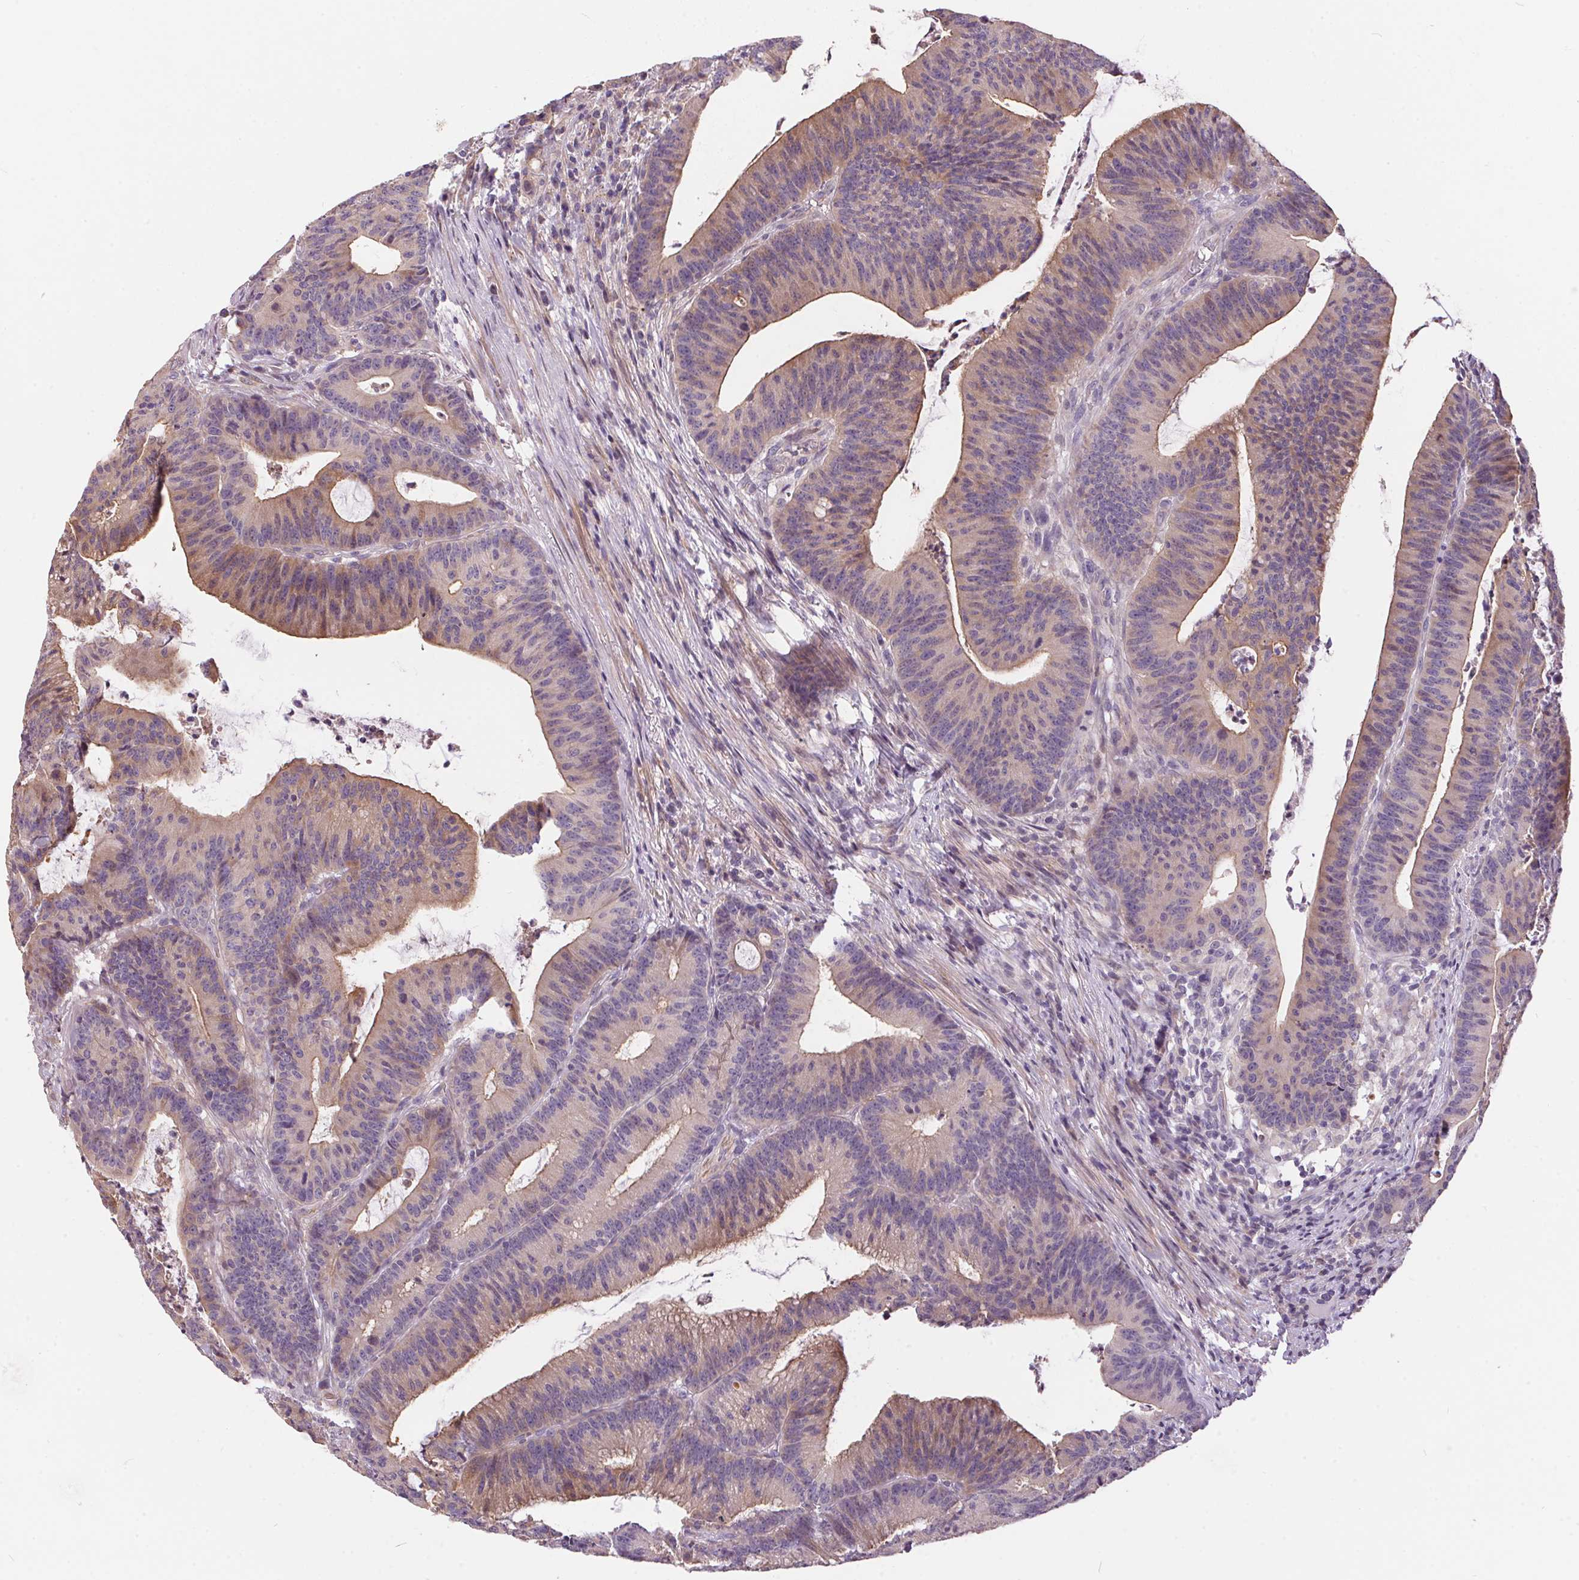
{"staining": {"intensity": "weak", "quantity": "25%-75%", "location": "cytoplasmic/membranous"}, "tissue": "colorectal cancer", "cell_type": "Tumor cells", "image_type": "cancer", "snomed": [{"axis": "morphology", "description": "Adenocarcinoma, NOS"}, {"axis": "topography", "description": "Colon"}], "caption": "The photomicrograph demonstrates immunohistochemical staining of colorectal adenocarcinoma. There is weak cytoplasmic/membranous positivity is appreciated in about 25%-75% of tumor cells.", "gene": "UNC13B", "patient": {"sex": "female", "age": 78}}